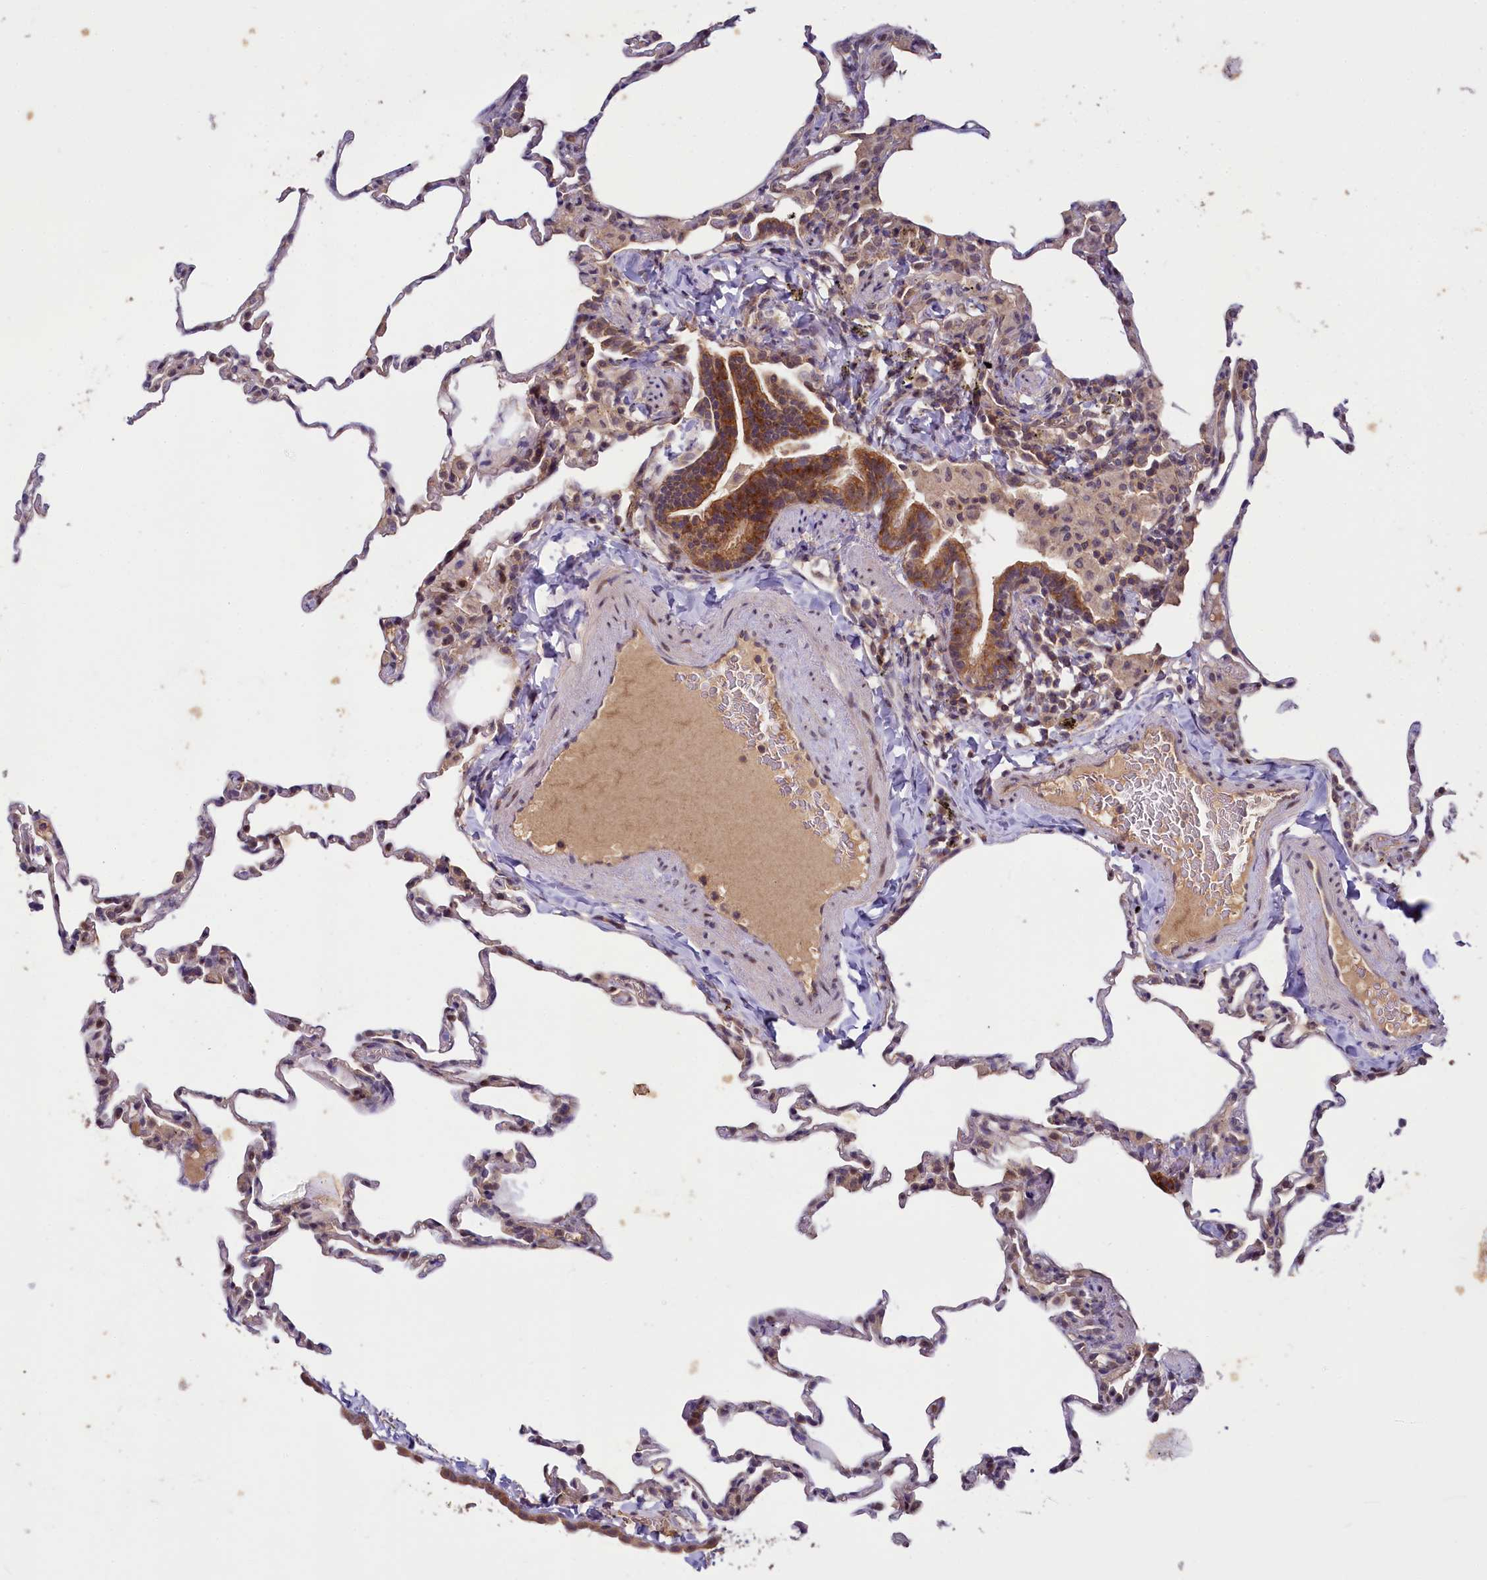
{"staining": {"intensity": "moderate", "quantity": "25%-75%", "location": "cytoplasmic/membranous"}, "tissue": "lung", "cell_type": "Alveolar cells", "image_type": "normal", "snomed": [{"axis": "morphology", "description": "Normal tissue, NOS"}, {"axis": "topography", "description": "Lung"}], "caption": "IHC histopathology image of normal lung: lung stained using IHC exhibits medium levels of moderate protein expression localized specifically in the cytoplasmic/membranous of alveolar cells, appearing as a cytoplasmic/membranous brown color.", "gene": "TMEM39A", "patient": {"sex": "male", "age": 20}}